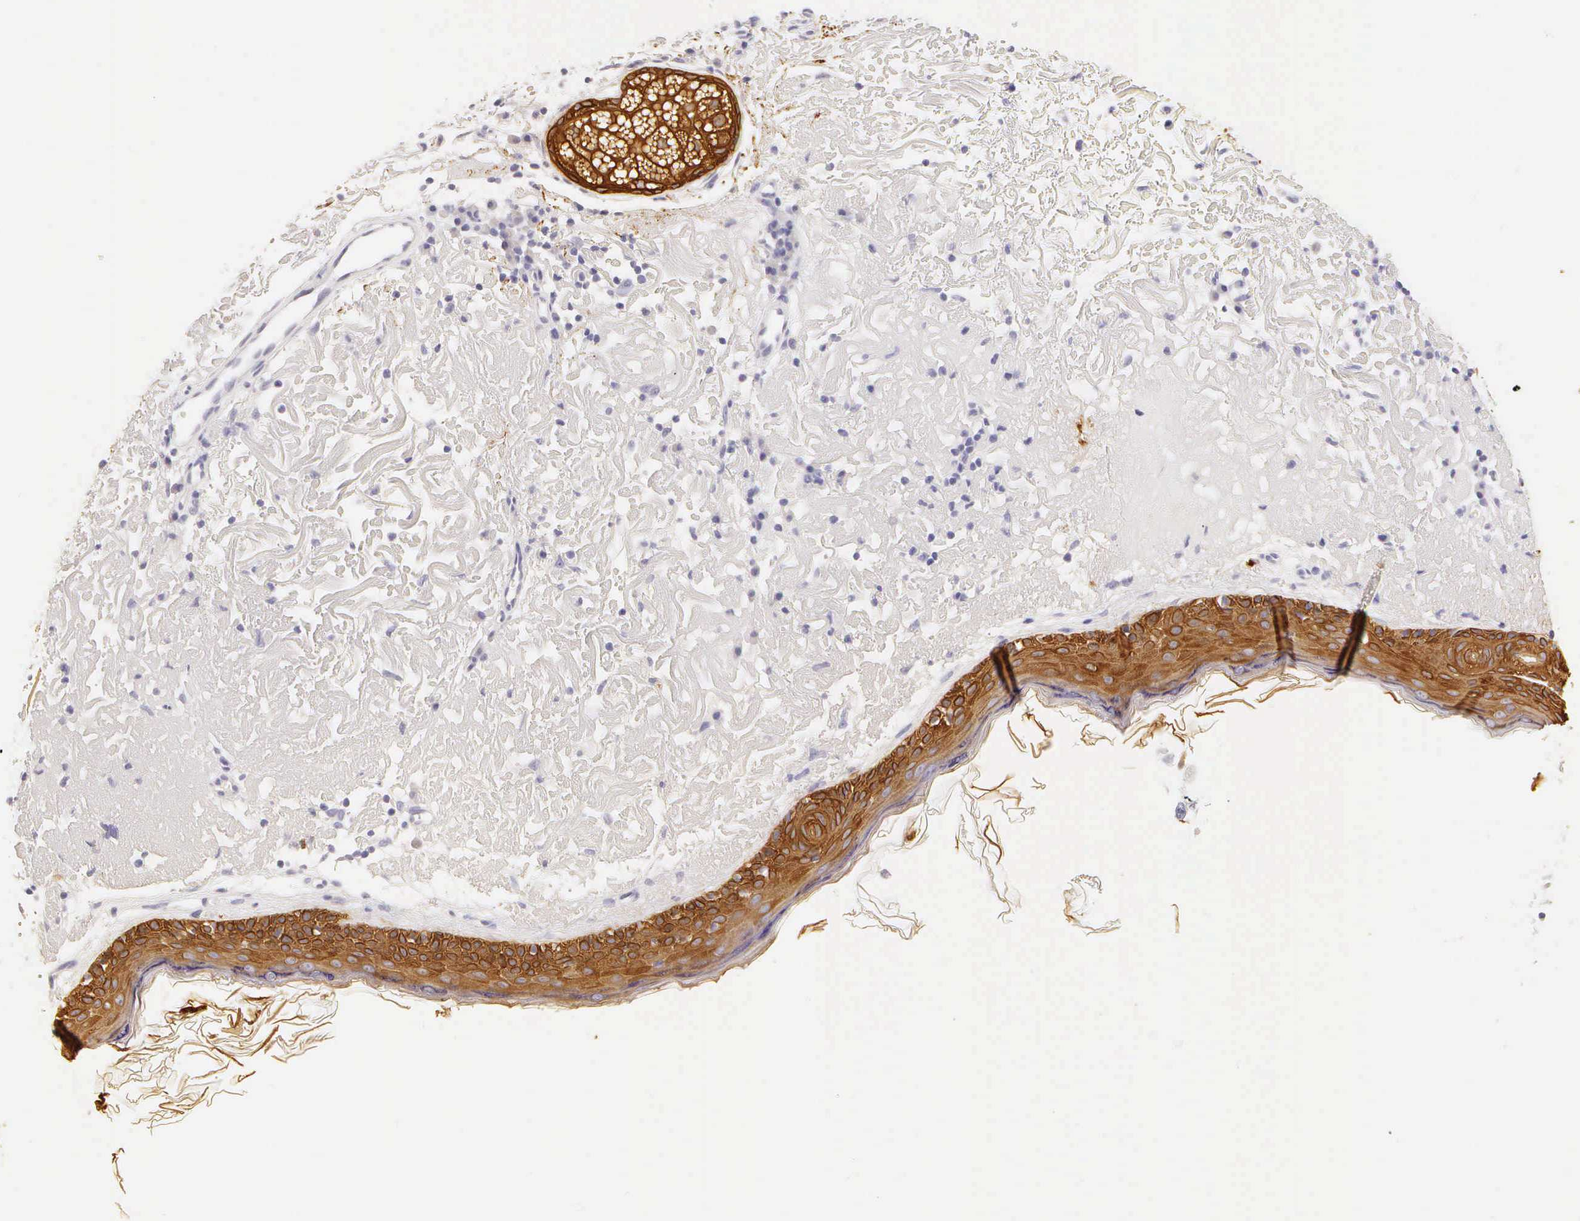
{"staining": {"intensity": "negative", "quantity": "none", "location": "none"}, "tissue": "skin", "cell_type": "Fibroblasts", "image_type": "normal", "snomed": [{"axis": "morphology", "description": "Normal tissue, NOS"}, {"axis": "topography", "description": "Skin"}], "caption": "Immunohistochemistry histopathology image of unremarkable skin: skin stained with DAB displays no significant protein positivity in fibroblasts. Nuclei are stained in blue.", "gene": "KRT17", "patient": {"sex": "female", "age": 90}}